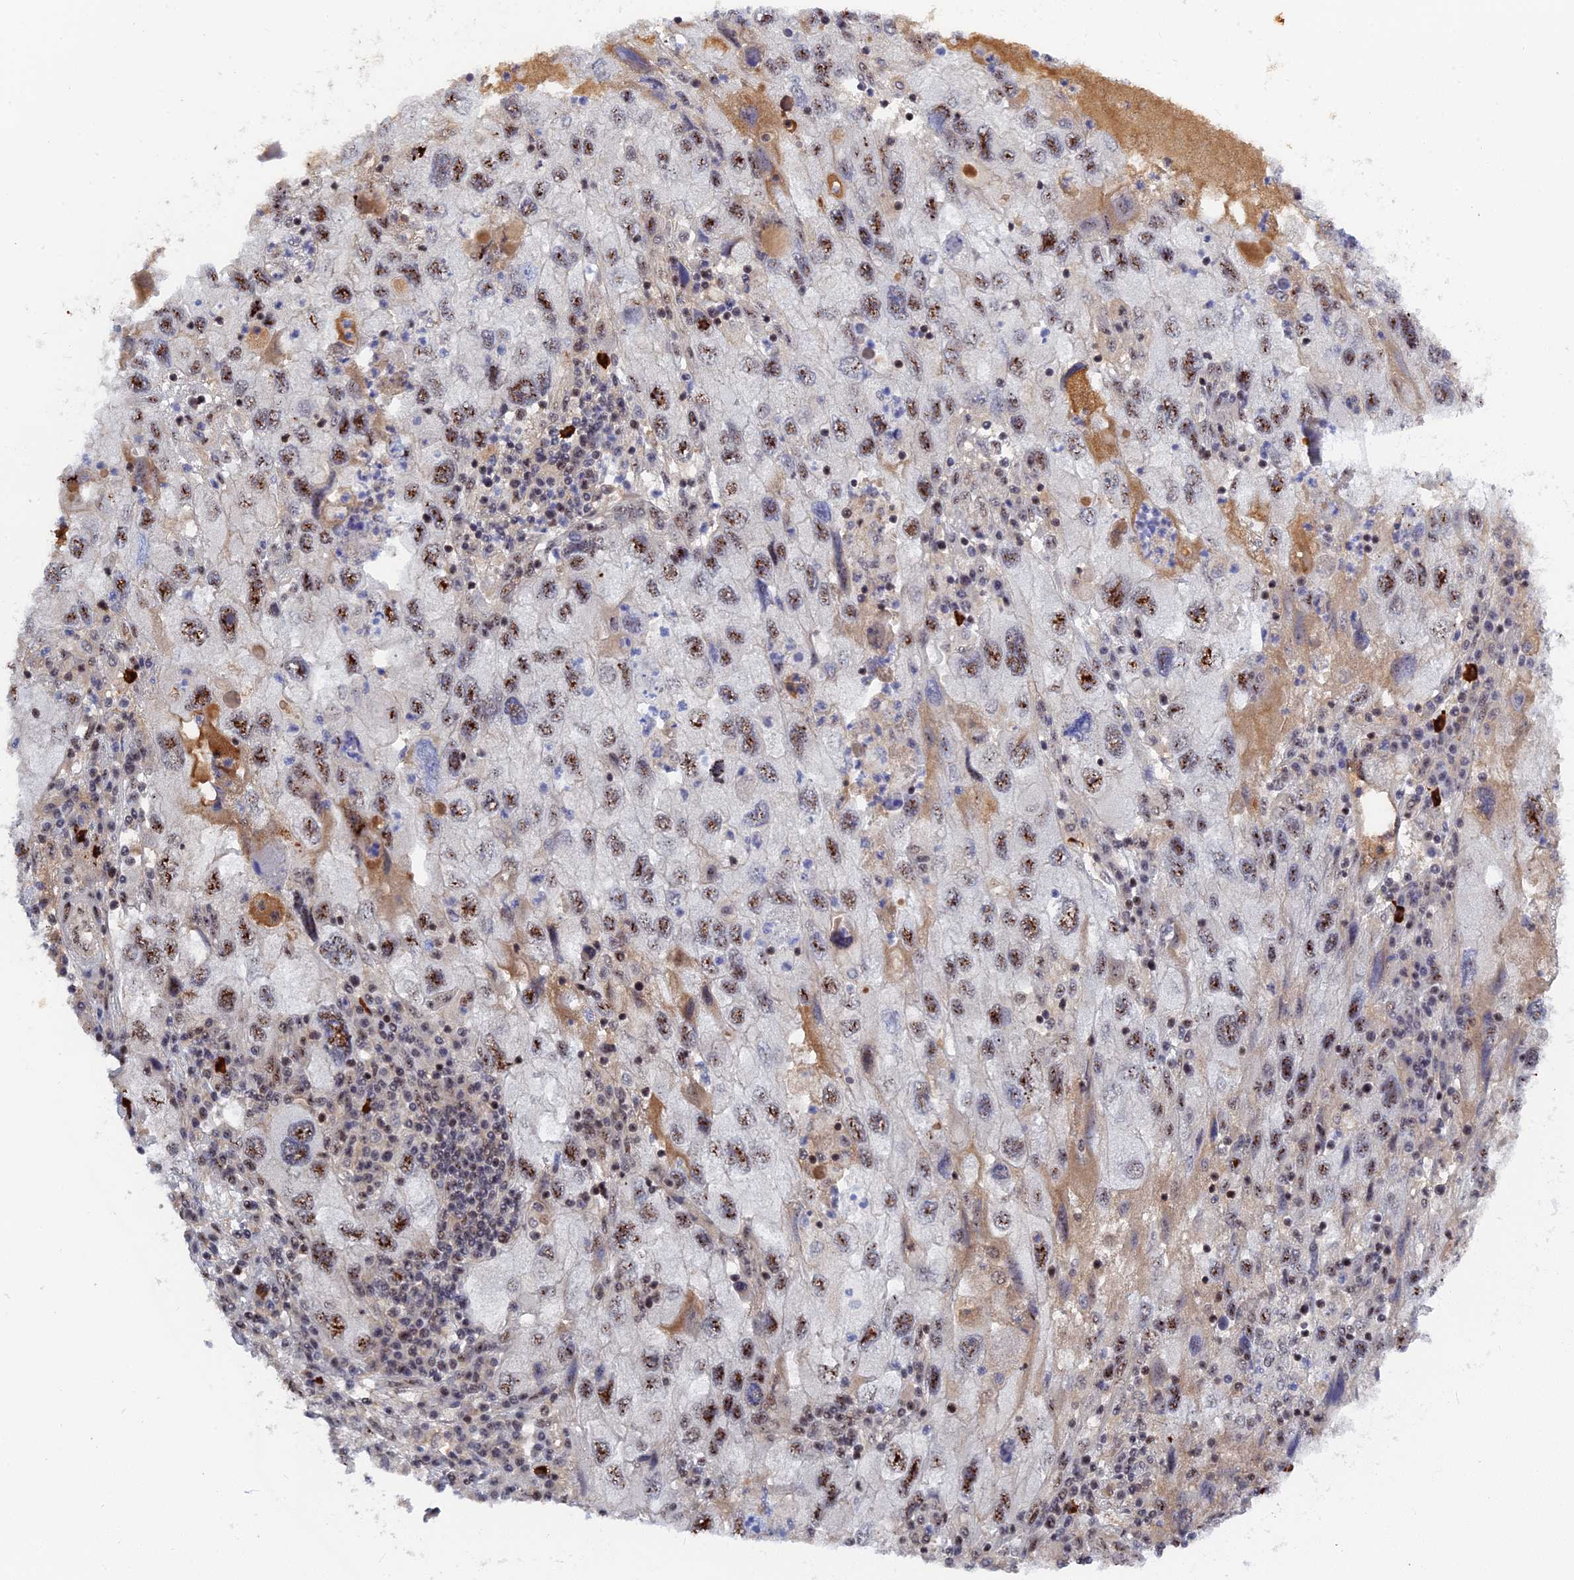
{"staining": {"intensity": "moderate", "quantity": ">75%", "location": "nuclear"}, "tissue": "endometrial cancer", "cell_type": "Tumor cells", "image_type": "cancer", "snomed": [{"axis": "morphology", "description": "Adenocarcinoma, NOS"}, {"axis": "topography", "description": "Endometrium"}], "caption": "A brown stain highlights moderate nuclear staining of a protein in human adenocarcinoma (endometrial) tumor cells.", "gene": "TAB1", "patient": {"sex": "female", "age": 49}}